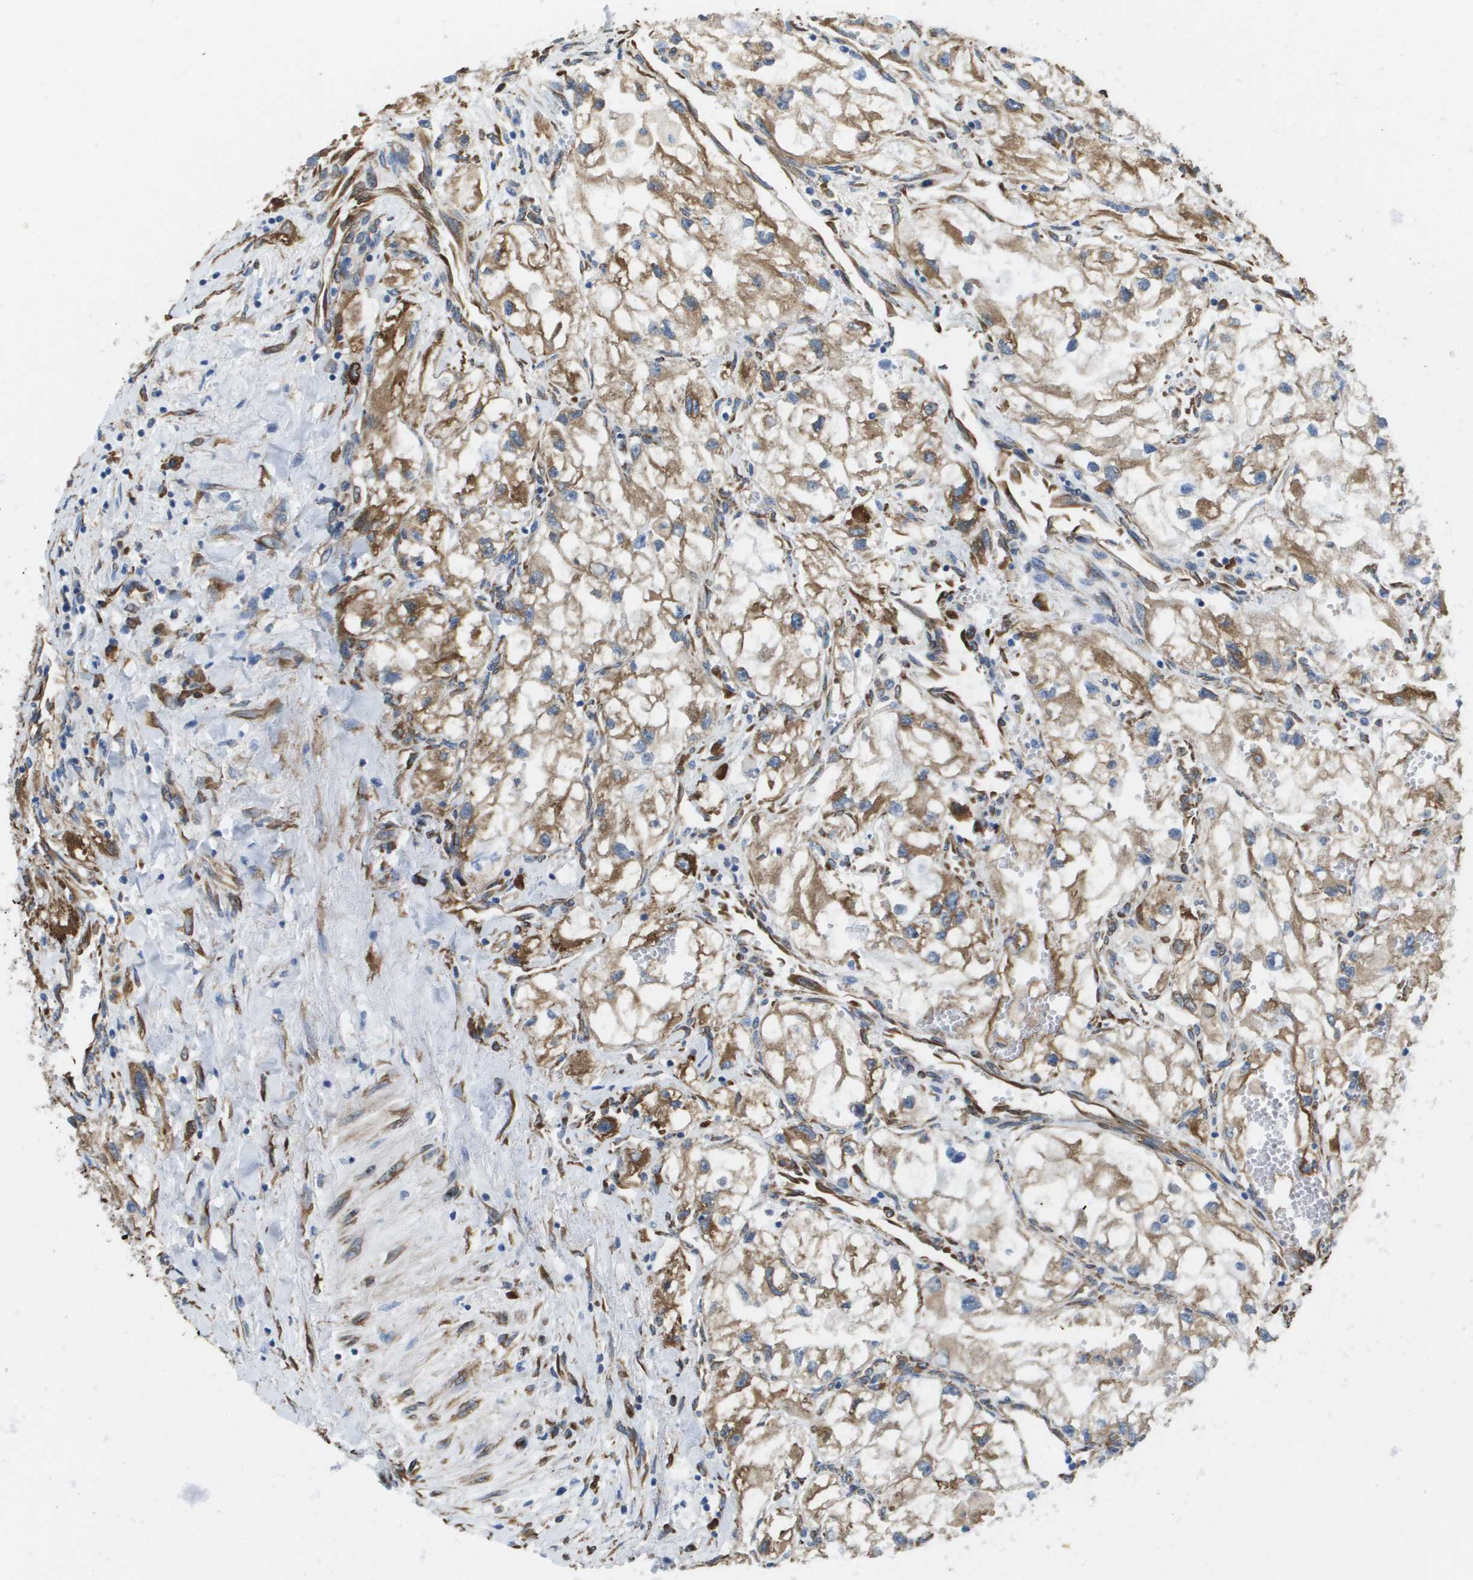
{"staining": {"intensity": "moderate", "quantity": ">75%", "location": "cytoplasmic/membranous"}, "tissue": "renal cancer", "cell_type": "Tumor cells", "image_type": "cancer", "snomed": [{"axis": "morphology", "description": "Adenocarcinoma, NOS"}, {"axis": "topography", "description": "Kidney"}], "caption": "About >75% of tumor cells in renal adenocarcinoma show moderate cytoplasmic/membranous protein staining as visualized by brown immunohistochemical staining.", "gene": "ST3GAL2", "patient": {"sex": "female", "age": 70}}